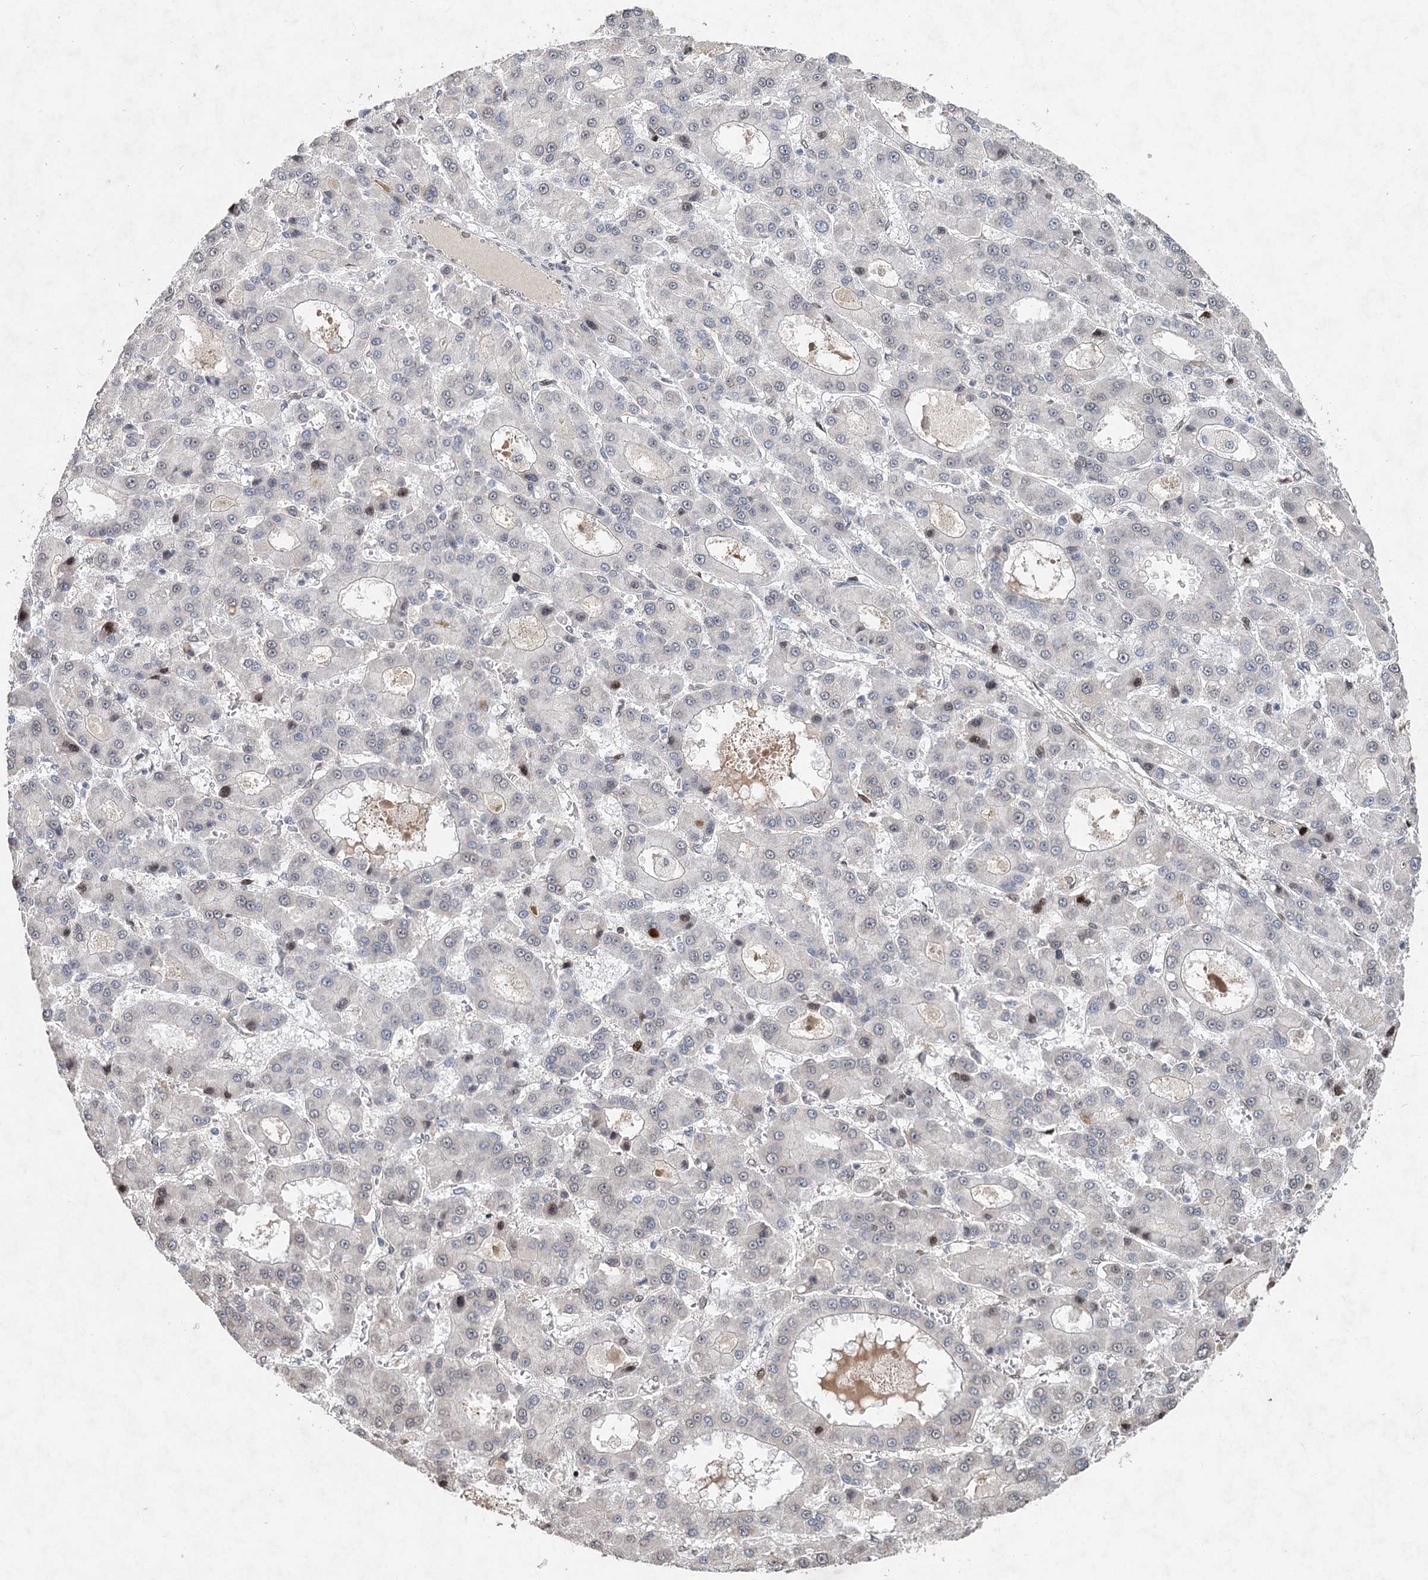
{"staining": {"intensity": "weak", "quantity": "<25%", "location": "nuclear"}, "tissue": "liver cancer", "cell_type": "Tumor cells", "image_type": "cancer", "snomed": [{"axis": "morphology", "description": "Carcinoma, Hepatocellular, NOS"}, {"axis": "topography", "description": "Liver"}], "caption": "Liver cancer stained for a protein using immunohistochemistry (IHC) displays no expression tumor cells.", "gene": "FRMD4A", "patient": {"sex": "male", "age": 70}}